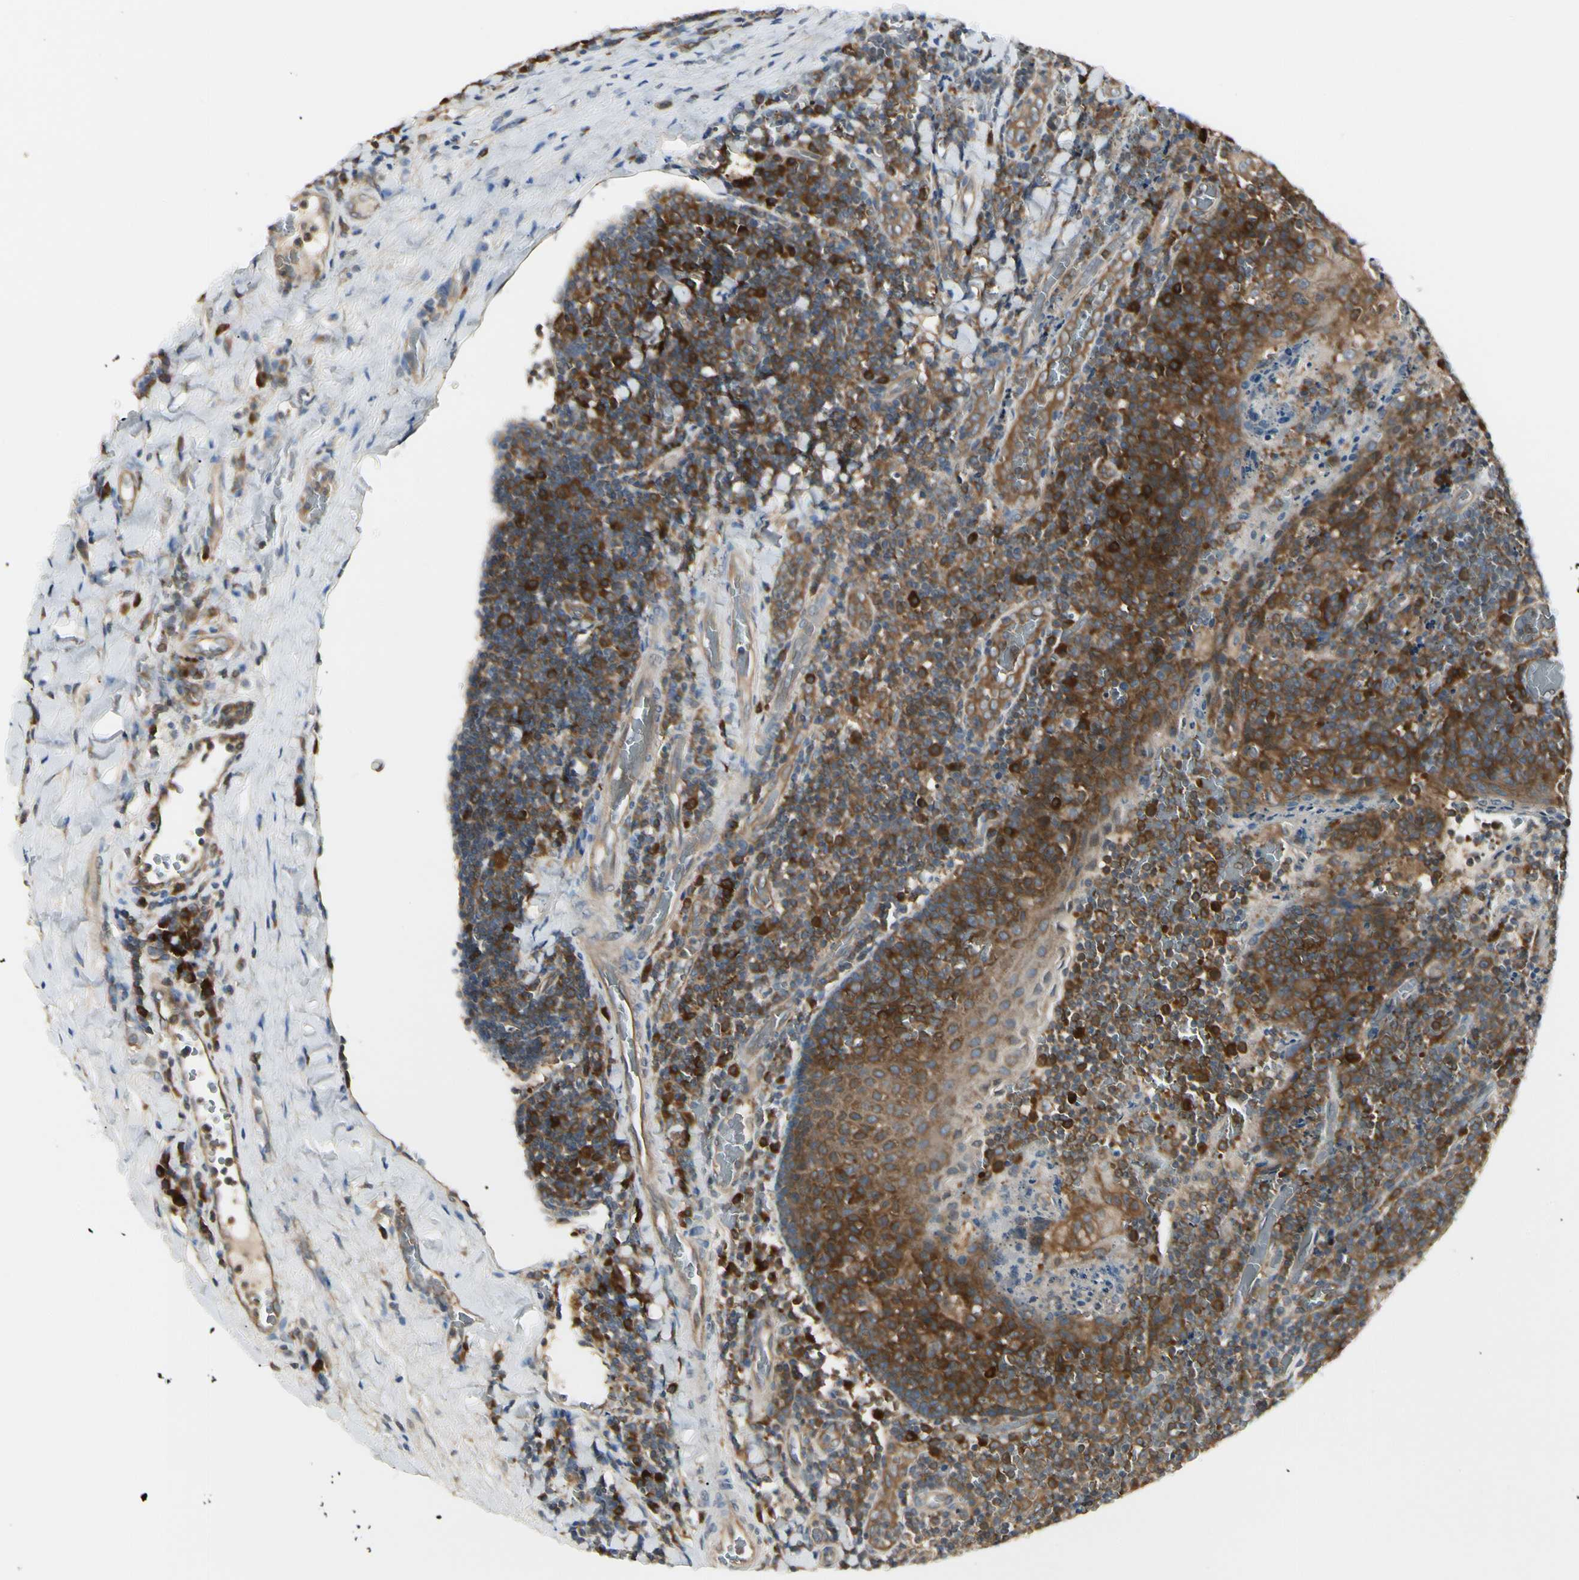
{"staining": {"intensity": "strong", "quantity": ">75%", "location": "cytoplasmic/membranous"}, "tissue": "tonsil", "cell_type": "Germinal center cells", "image_type": "normal", "snomed": [{"axis": "morphology", "description": "Normal tissue, NOS"}, {"axis": "topography", "description": "Tonsil"}], "caption": "Tonsil stained for a protein shows strong cytoplasmic/membranous positivity in germinal center cells. (brown staining indicates protein expression, while blue staining denotes nuclei).", "gene": "NME1", "patient": {"sex": "male", "age": 17}}